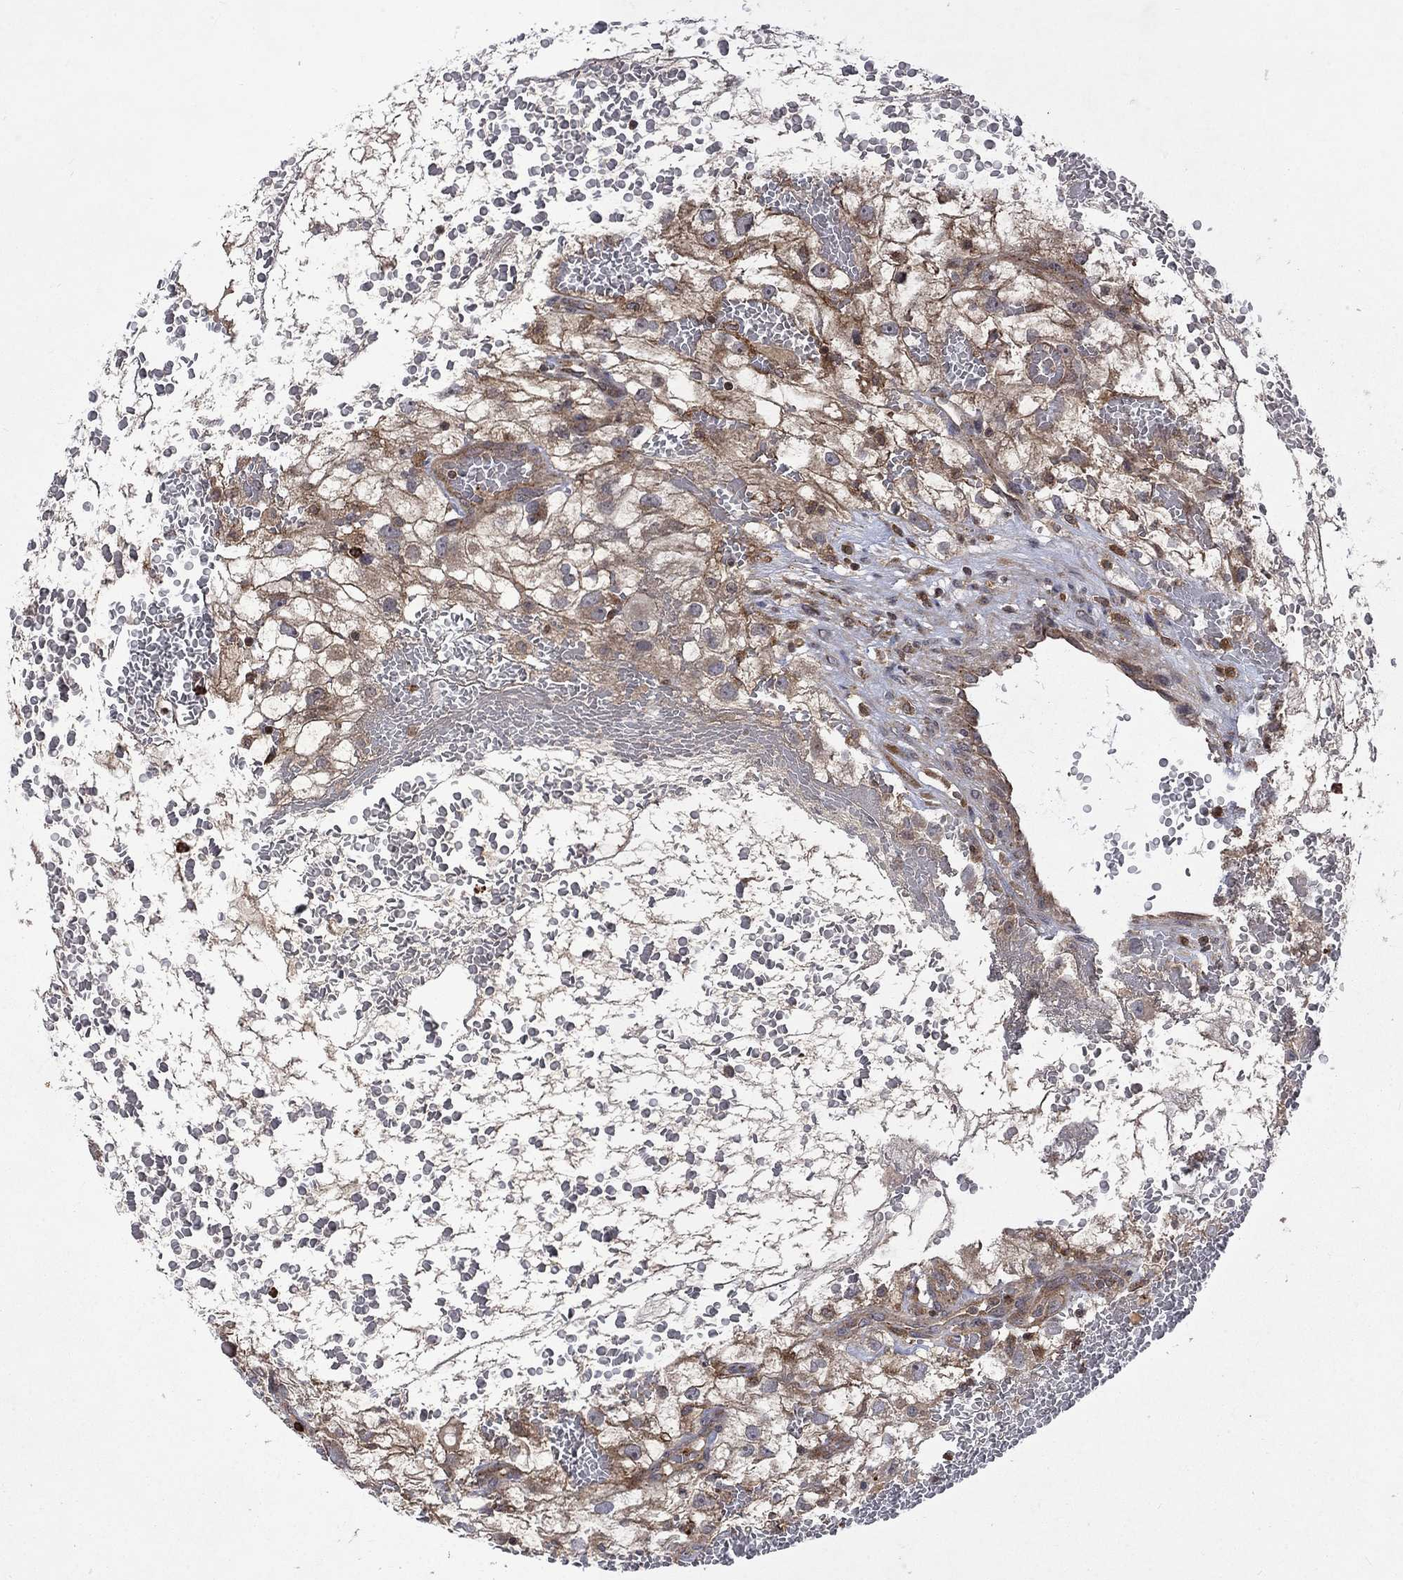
{"staining": {"intensity": "moderate", "quantity": ">75%", "location": "cytoplasmic/membranous"}, "tissue": "renal cancer", "cell_type": "Tumor cells", "image_type": "cancer", "snomed": [{"axis": "morphology", "description": "Adenocarcinoma, NOS"}, {"axis": "topography", "description": "Kidney"}], "caption": "Protein expression analysis of renal cancer (adenocarcinoma) shows moderate cytoplasmic/membranous positivity in about >75% of tumor cells.", "gene": "TMEM33", "patient": {"sex": "male", "age": 59}}